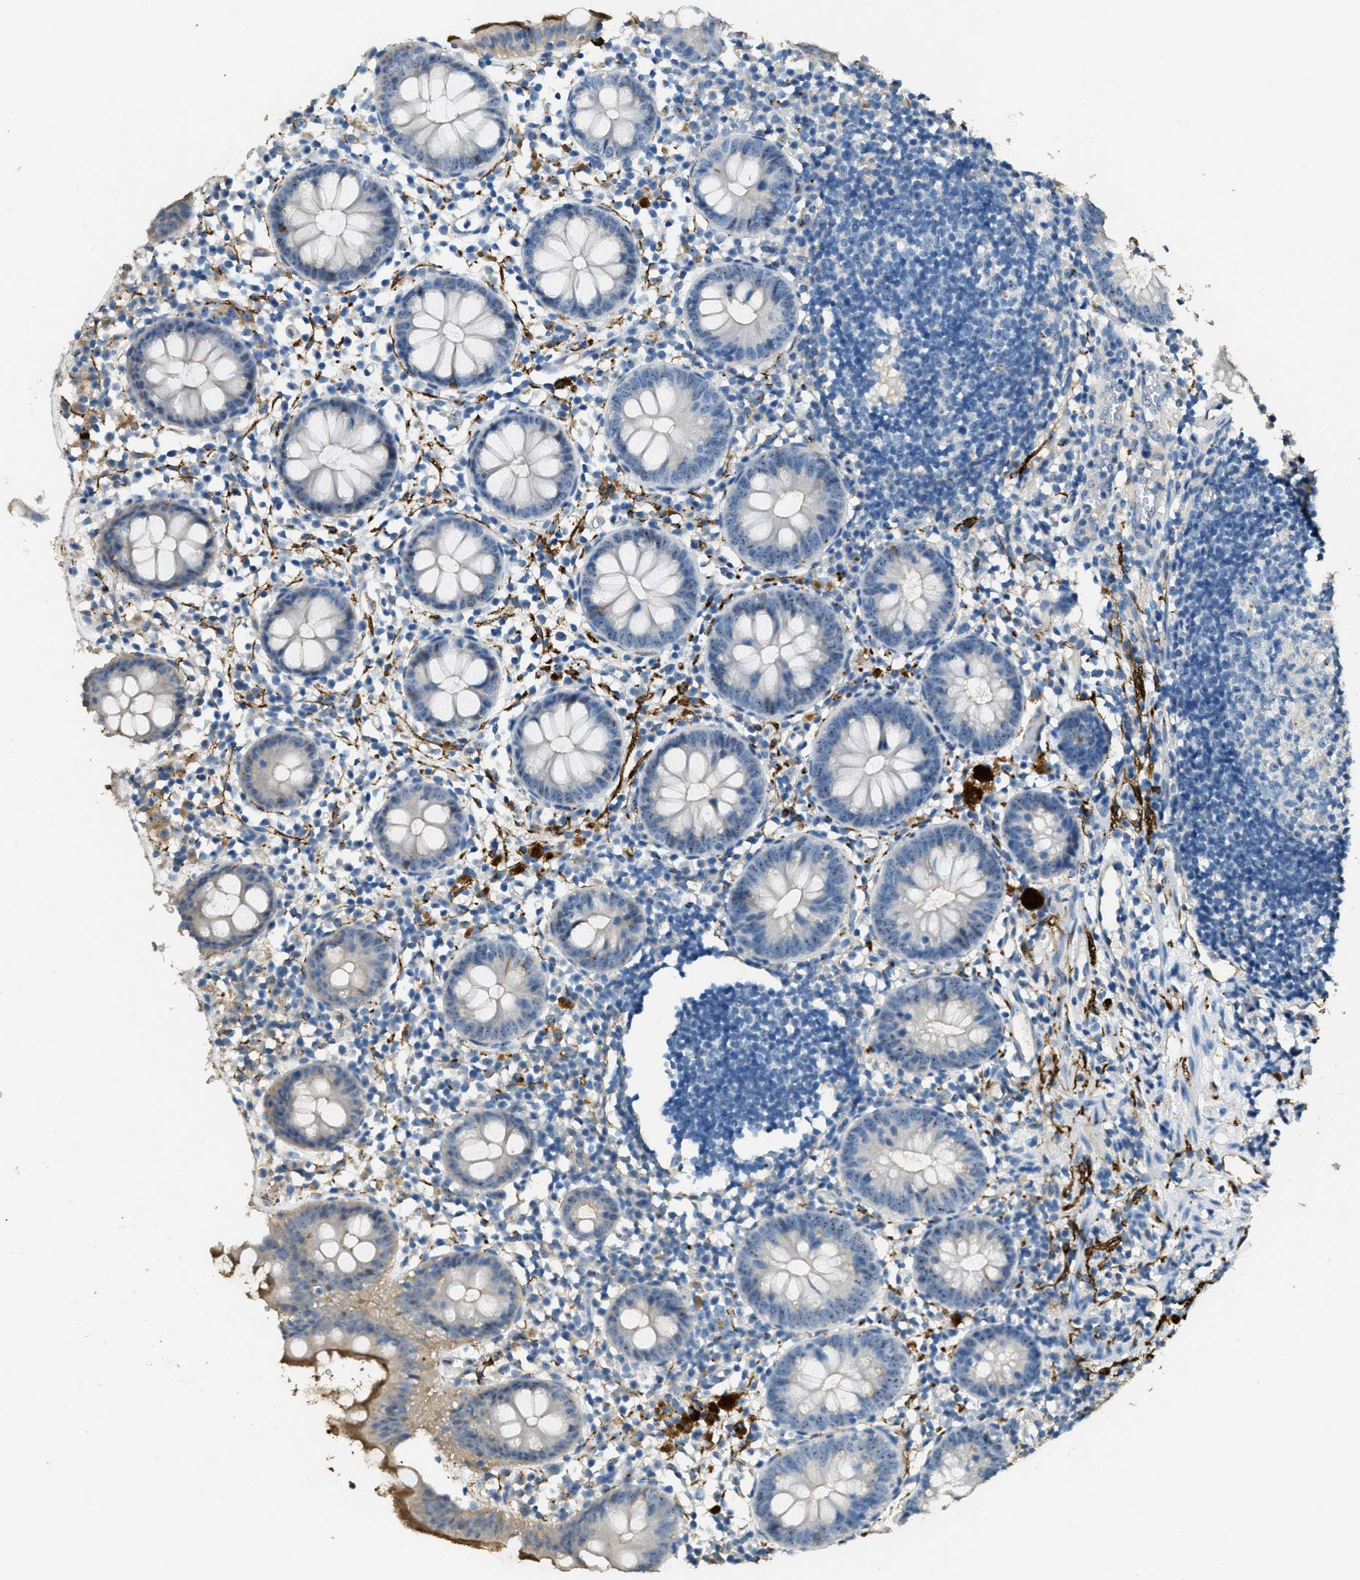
{"staining": {"intensity": "weak", "quantity": "<25%", "location": "cytoplasmic/membranous,nuclear"}, "tissue": "appendix", "cell_type": "Glandular cells", "image_type": "normal", "snomed": [{"axis": "morphology", "description": "Normal tissue, NOS"}, {"axis": "topography", "description": "Appendix"}], "caption": "A high-resolution micrograph shows immunohistochemistry staining of benign appendix, which shows no significant positivity in glandular cells. Brightfield microscopy of IHC stained with DAB (brown) and hematoxylin (blue), captured at high magnification.", "gene": "OSMR", "patient": {"sex": "female", "age": 20}}